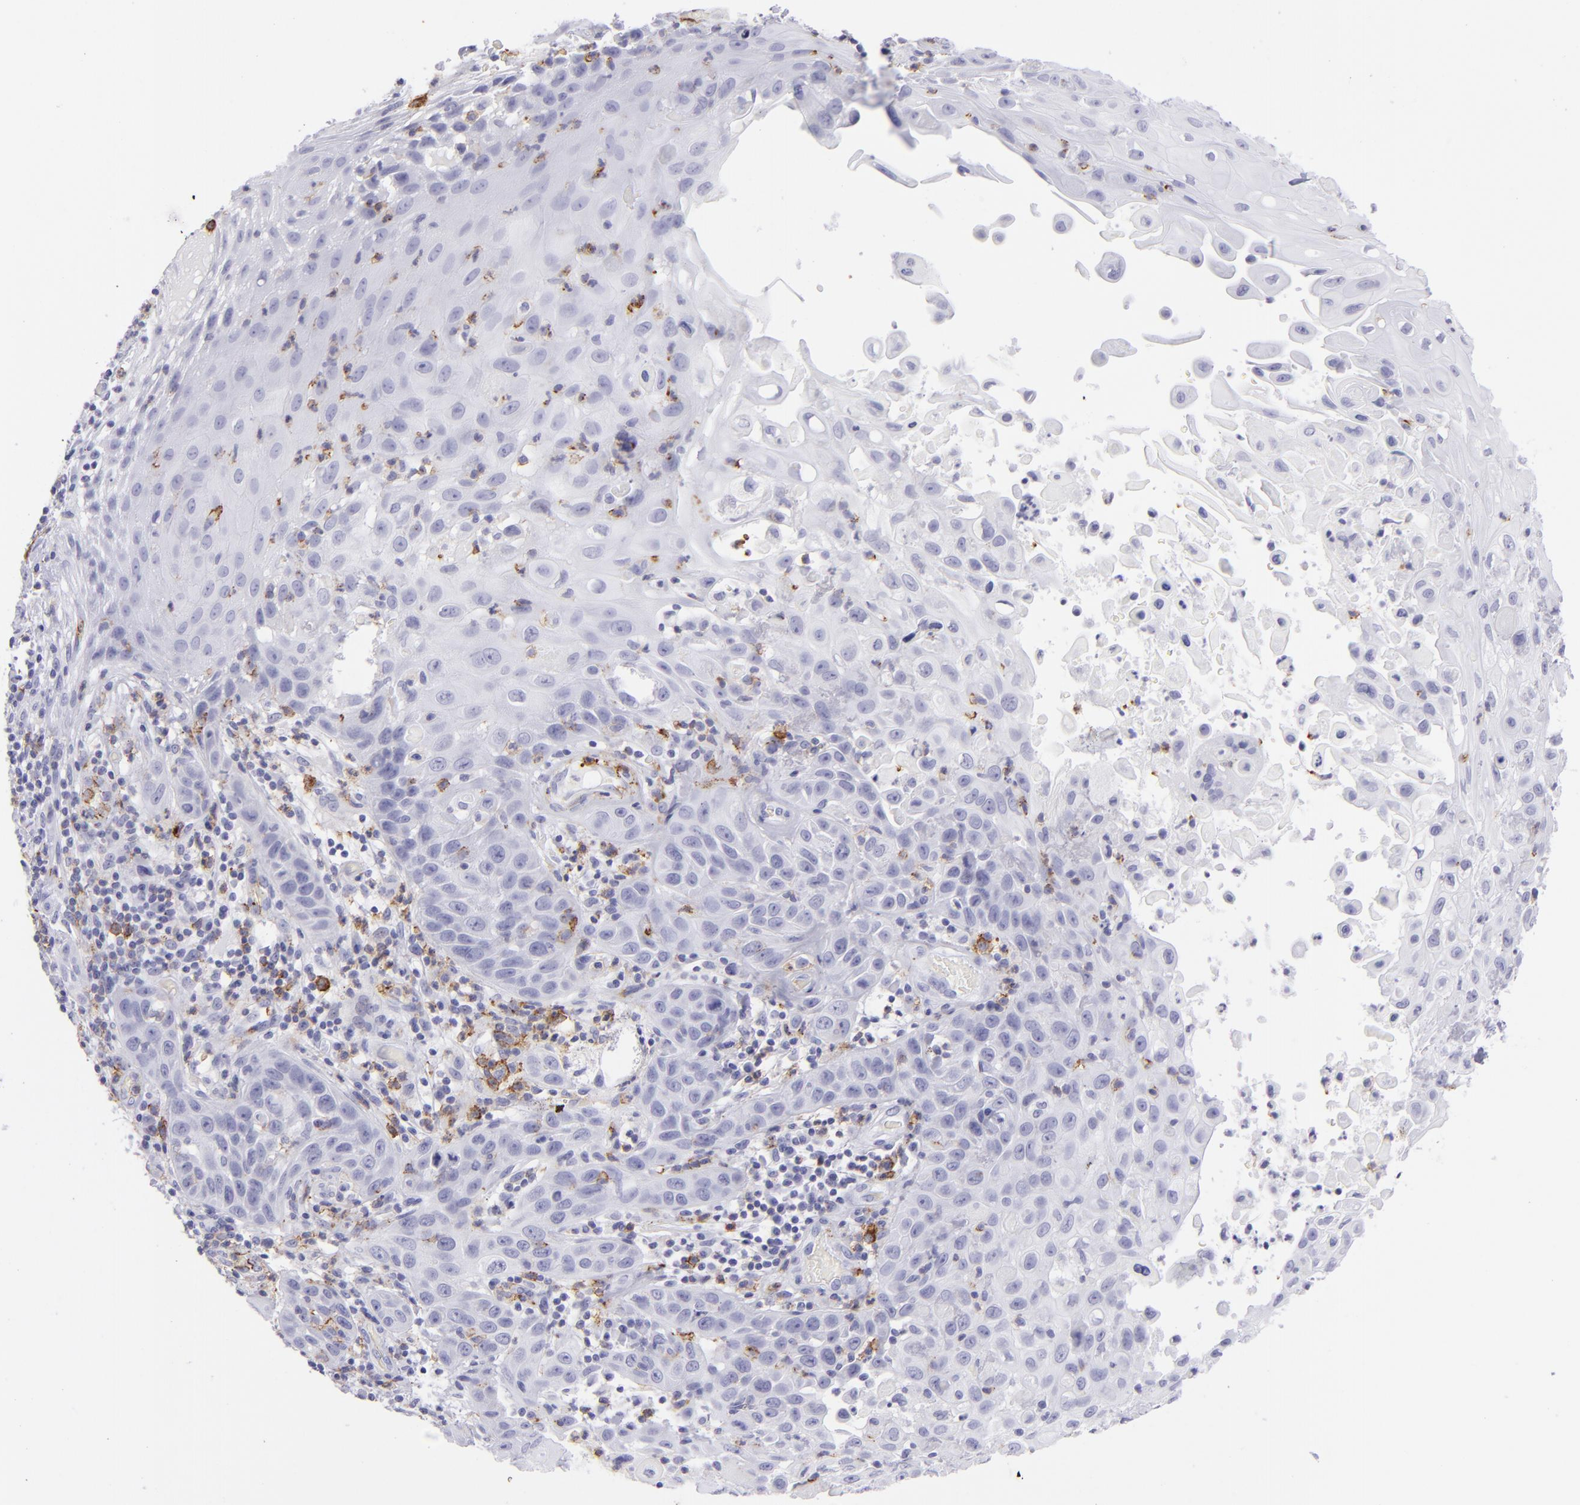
{"staining": {"intensity": "negative", "quantity": "none", "location": "none"}, "tissue": "skin cancer", "cell_type": "Tumor cells", "image_type": "cancer", "snomed": [{"axis": "morphology", "description": "Squamous cell carcinoma, NOS"}, {"axis": "topography", "description": "Skin"}], "caption": "Tumor cells show no significant protein positivity in squamous cell carcinoma (skin).", "gene": "SELPLG", "patient": {"sex": "male", "age": 84}}